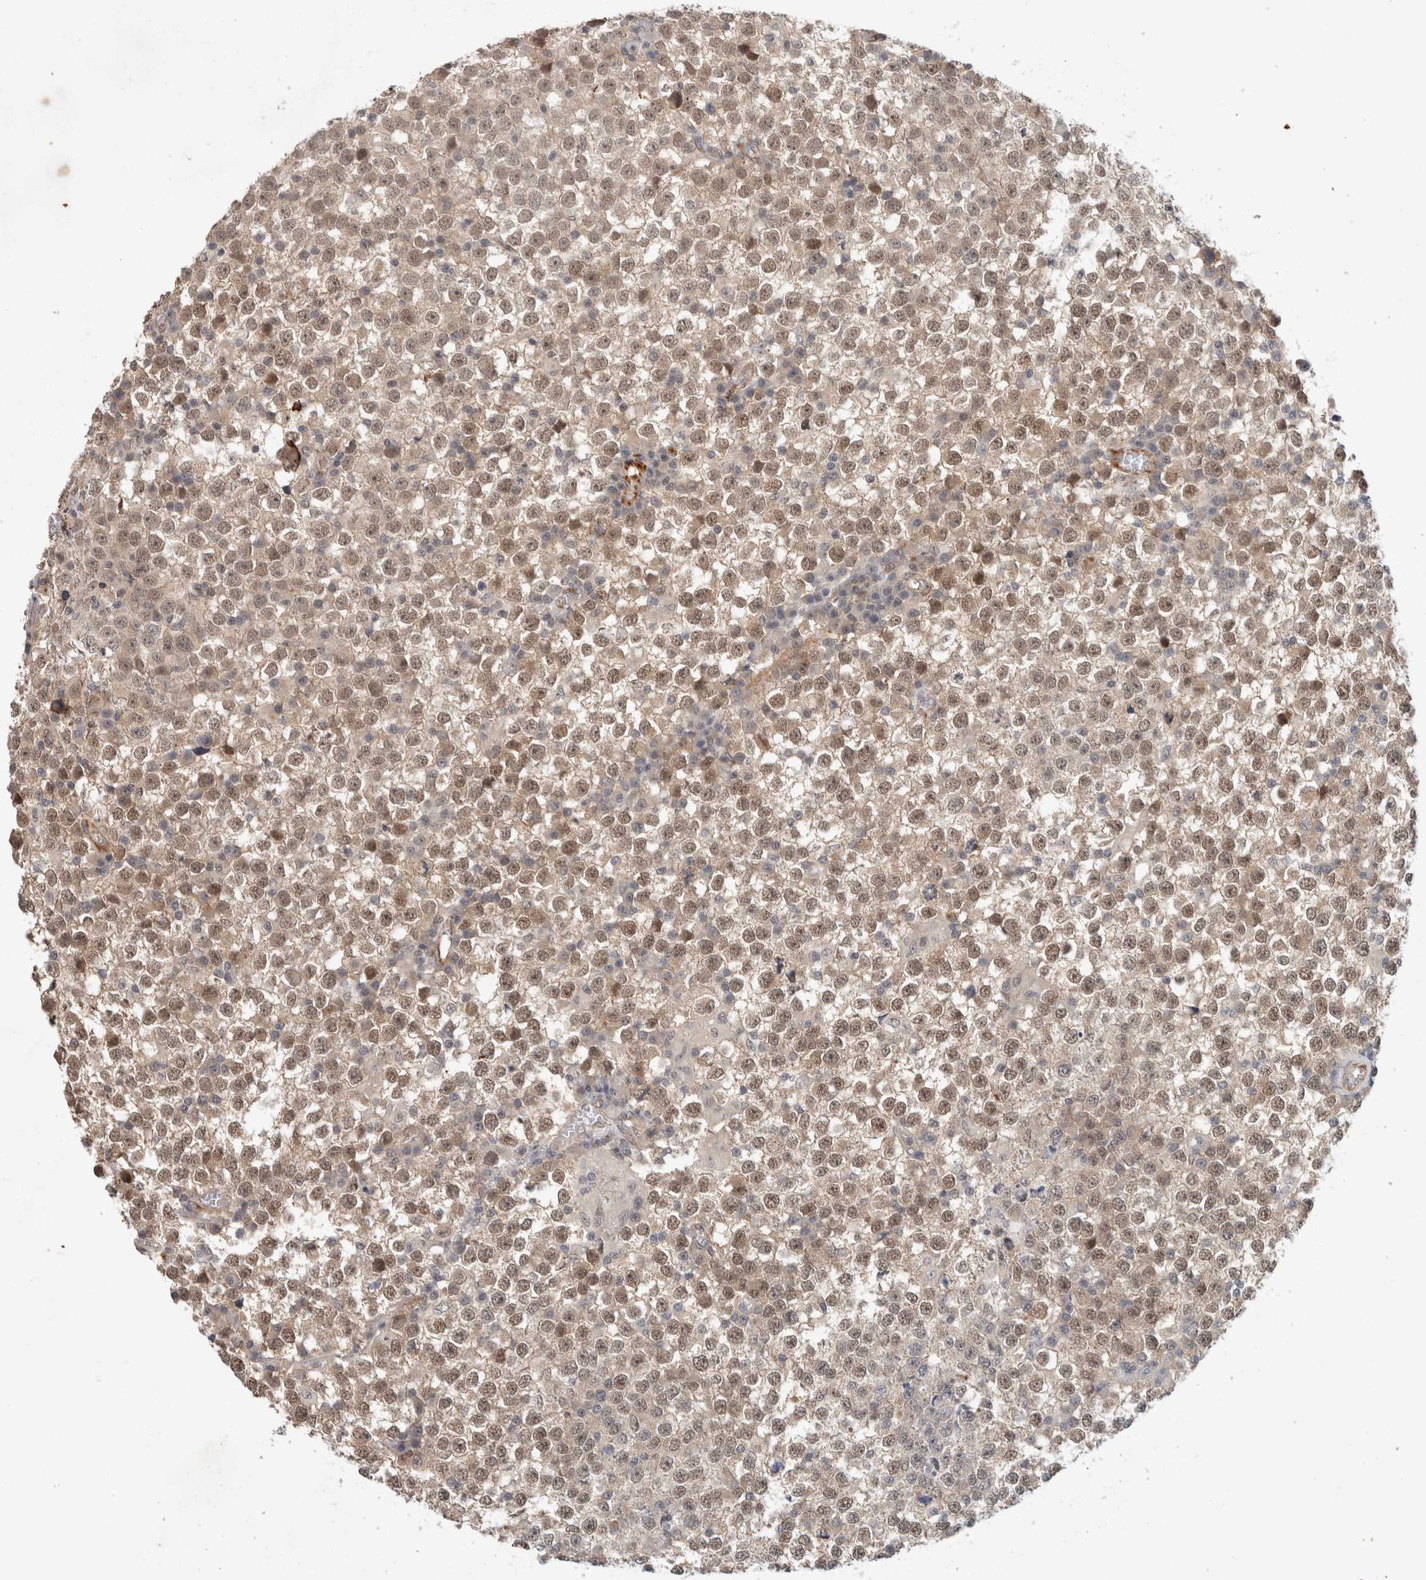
{"staining": {"intensity": "weak", "quantity": ">75%", "location": "cytoplasmic/membranous,nuclear"}, "tissue": "testis cancer", "cell_type": "Tumor cells", "image_type": "cancer", "snomed": [{"axis": "morphology", "description": "Seminoma, NOS"}, {"axis": "topography", "description": "Testis"}], "caption": "Protein expression analysis of testis cancer (seminoma) demonstrates weak cytoplasmic/membranous and nuclear positivity in approximately >75% of tumor cells. The protein is stained brown, and the nuclei are stained in blue (DAB (3,3'-diaminobenzidine) IHC with brightfield microscopy, high magnification).", "gene": "CRISPLD1", "patient": {"sex": "male", "age": 65}}